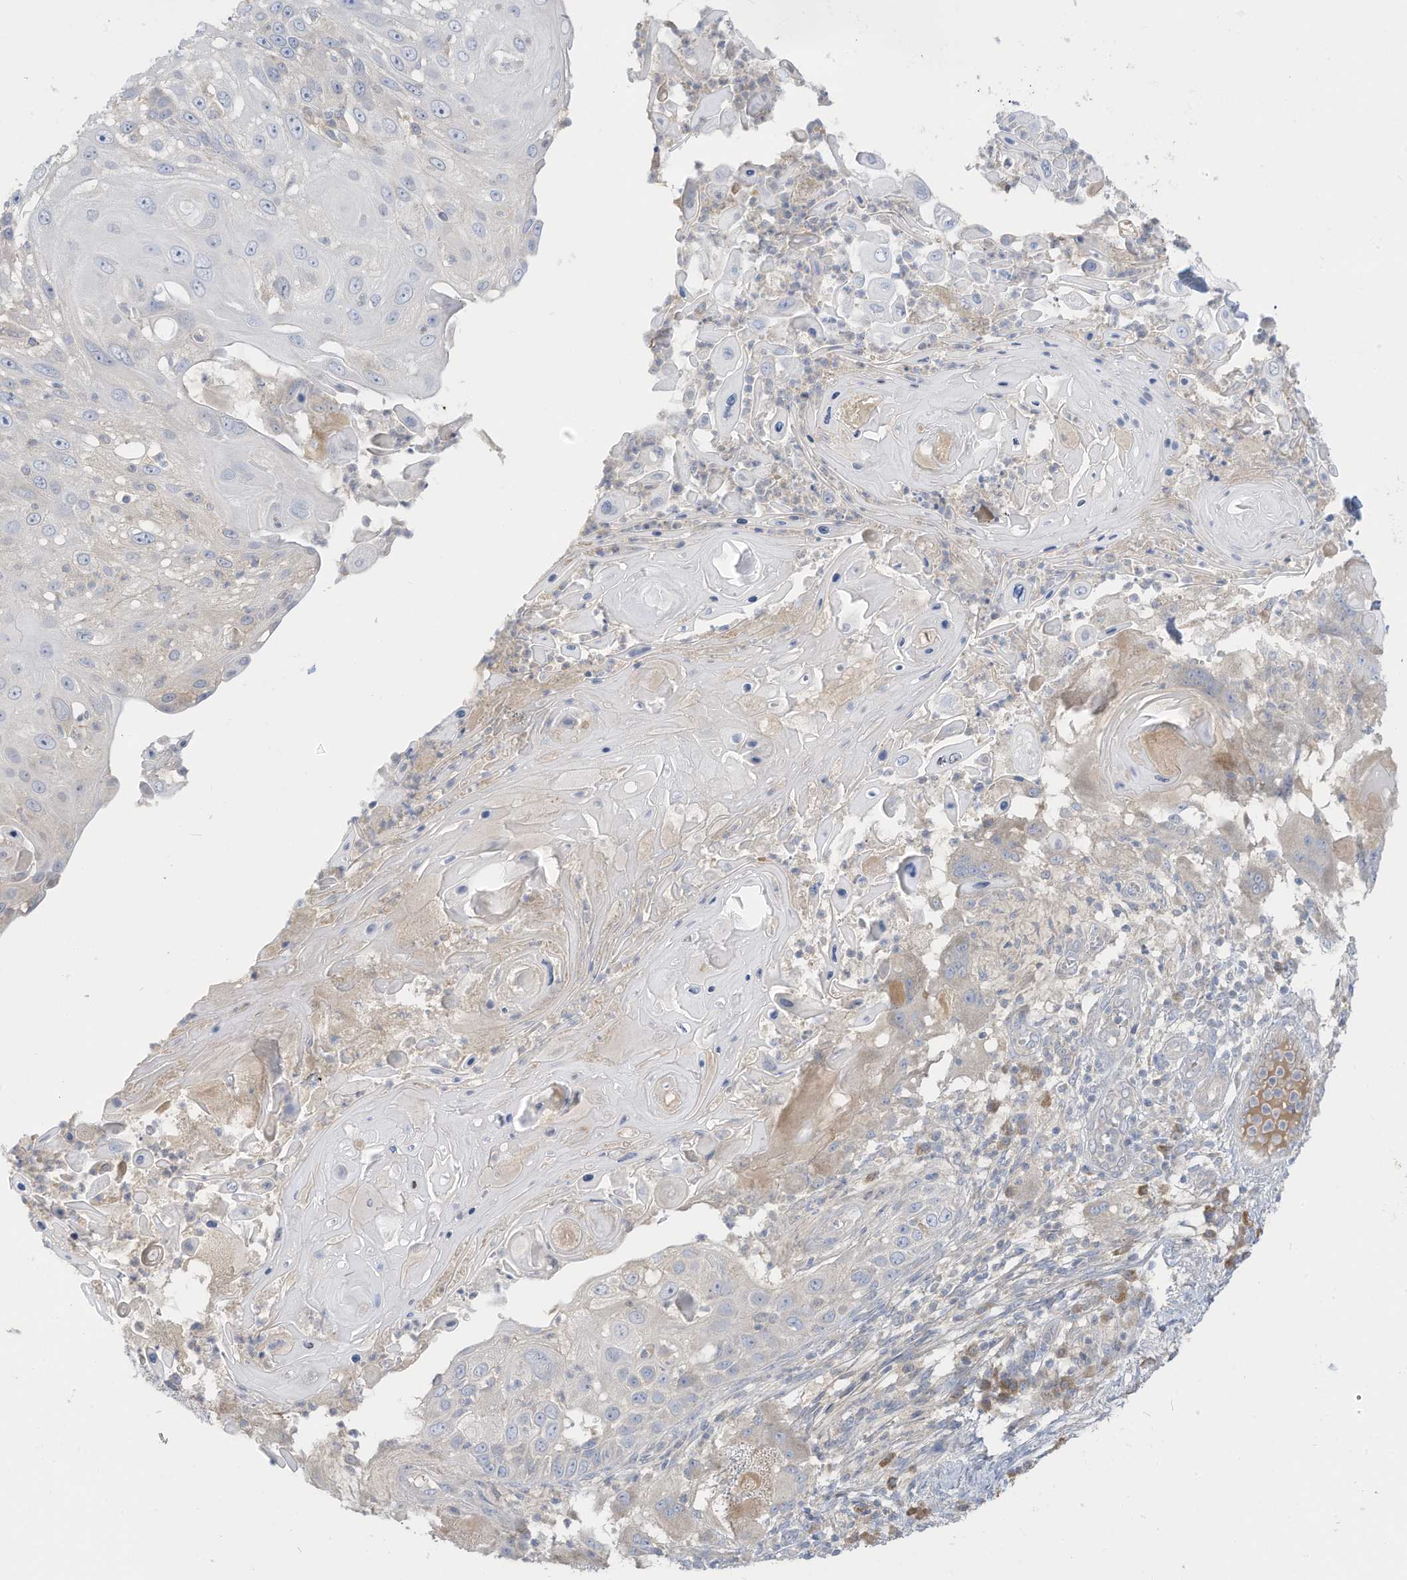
{"staining": {"intensity": "negative", "quantity": "none", "location": "none"}, "tissue": "skin cancer", "cell_type": "Tumor cells", "image_type": "cancer", "snomed": [{"axis": "morphology", "description": "Squamous cell carcinoma, NOS"}, {"axis": "topography", "description": "Skin"}], "caption": "DAB immunohistochemical staining of skin squamous cell carcinoma exhibits no significant expression in tumor cells.", "gene": "LRRN2", "patient": {"sex": "female", "age": 44}}